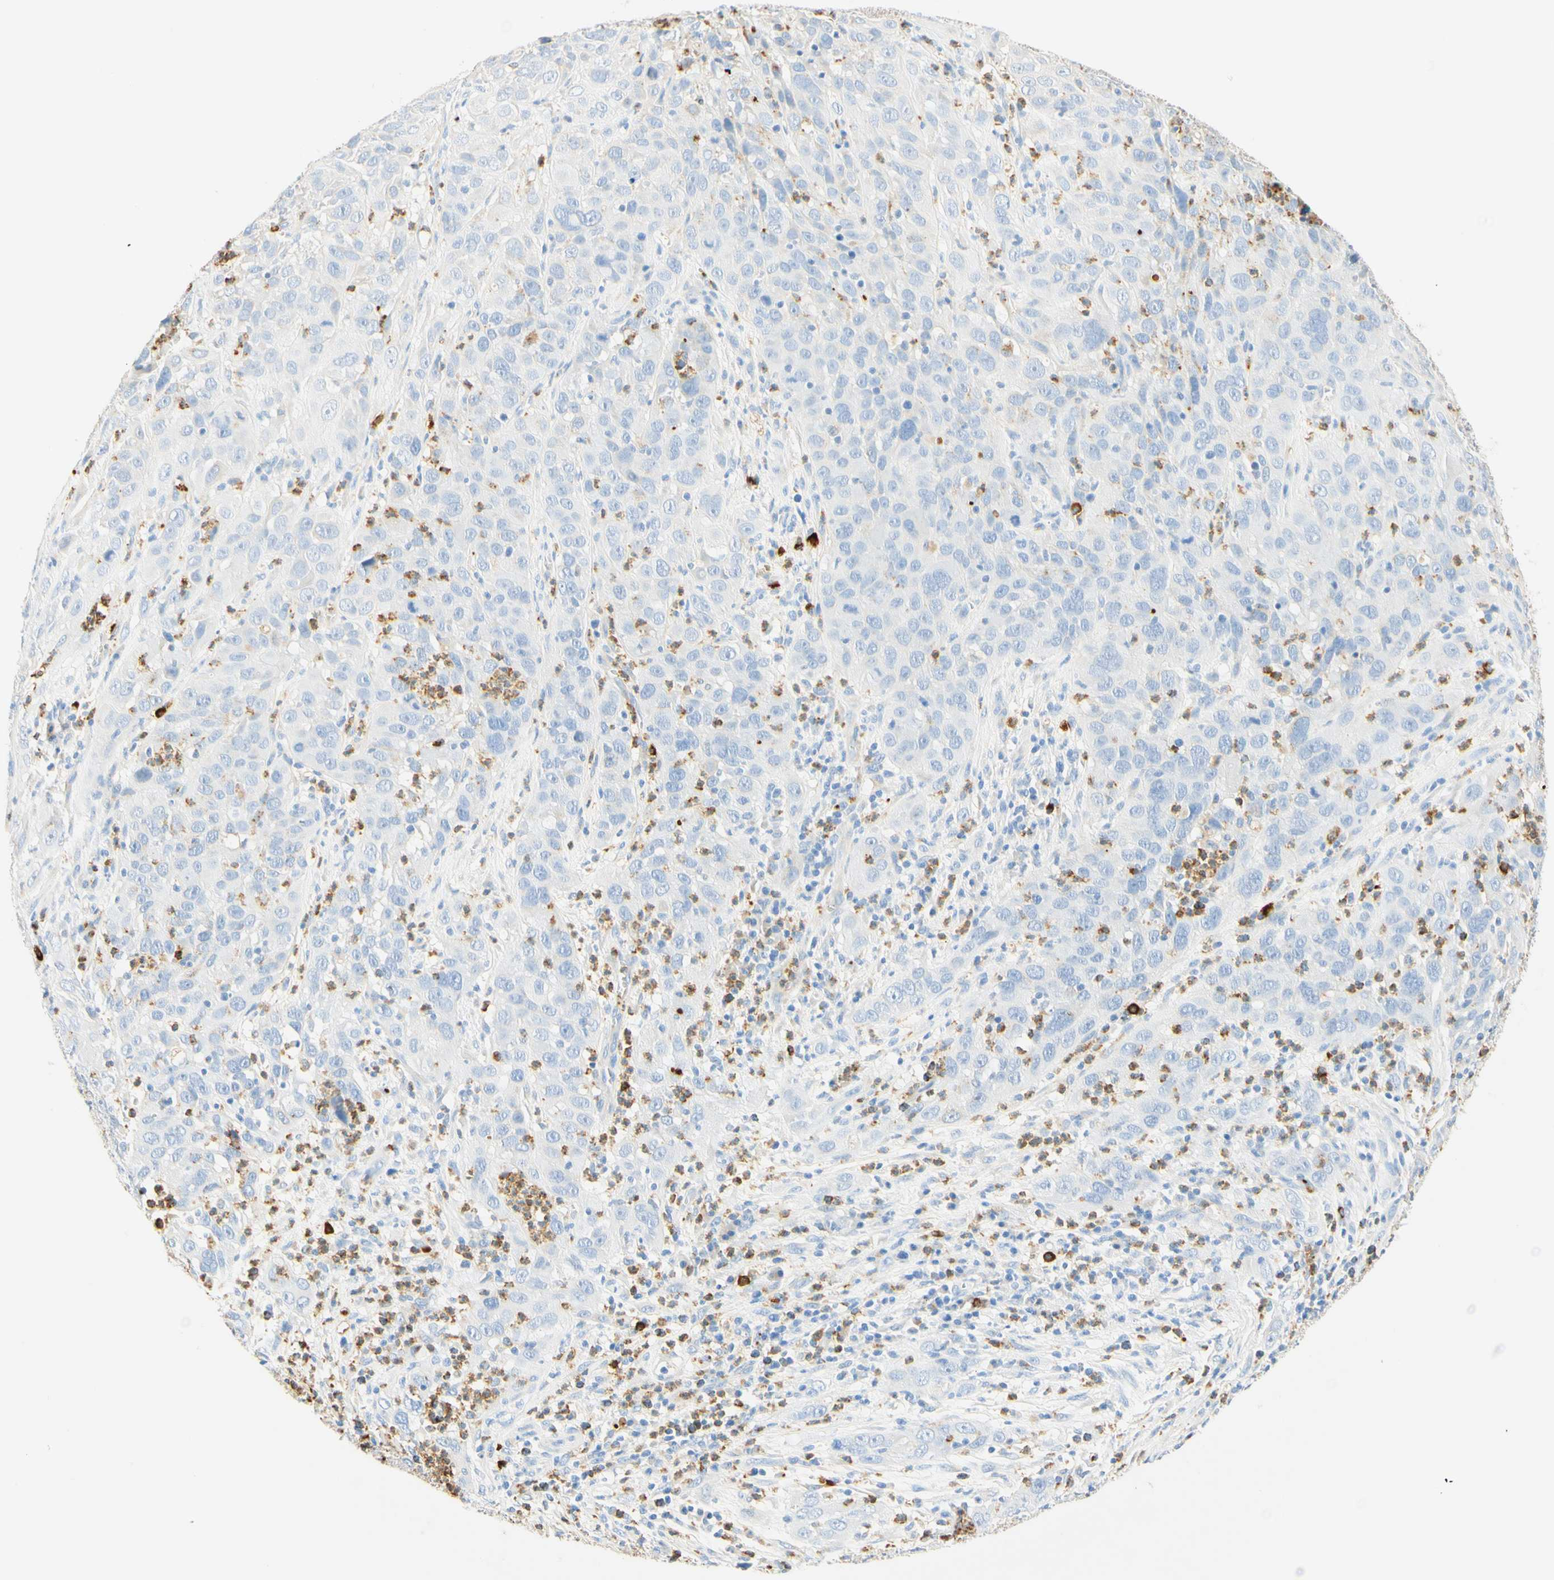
{"staining": {"intensity": "negative", "quantity": "none", "location": "none"}, "tissue": "cervical cancer", "cell_type": "Tumor cells", "image_type": "cancer", "snomed": [{"axis": "morphology", "description": "Squamous cell carcinoma, NOS"}, {"axis": "topography", "description": "Cervix"}], "caption": "An immunohistochemistry micrograph of cervical squamous cell carcinoma is shown. There is no staining in tumor cells of cervical squamous cell carcinoma.", "gene": "CD63", "patient": {"sex": "female", "age": 32}}